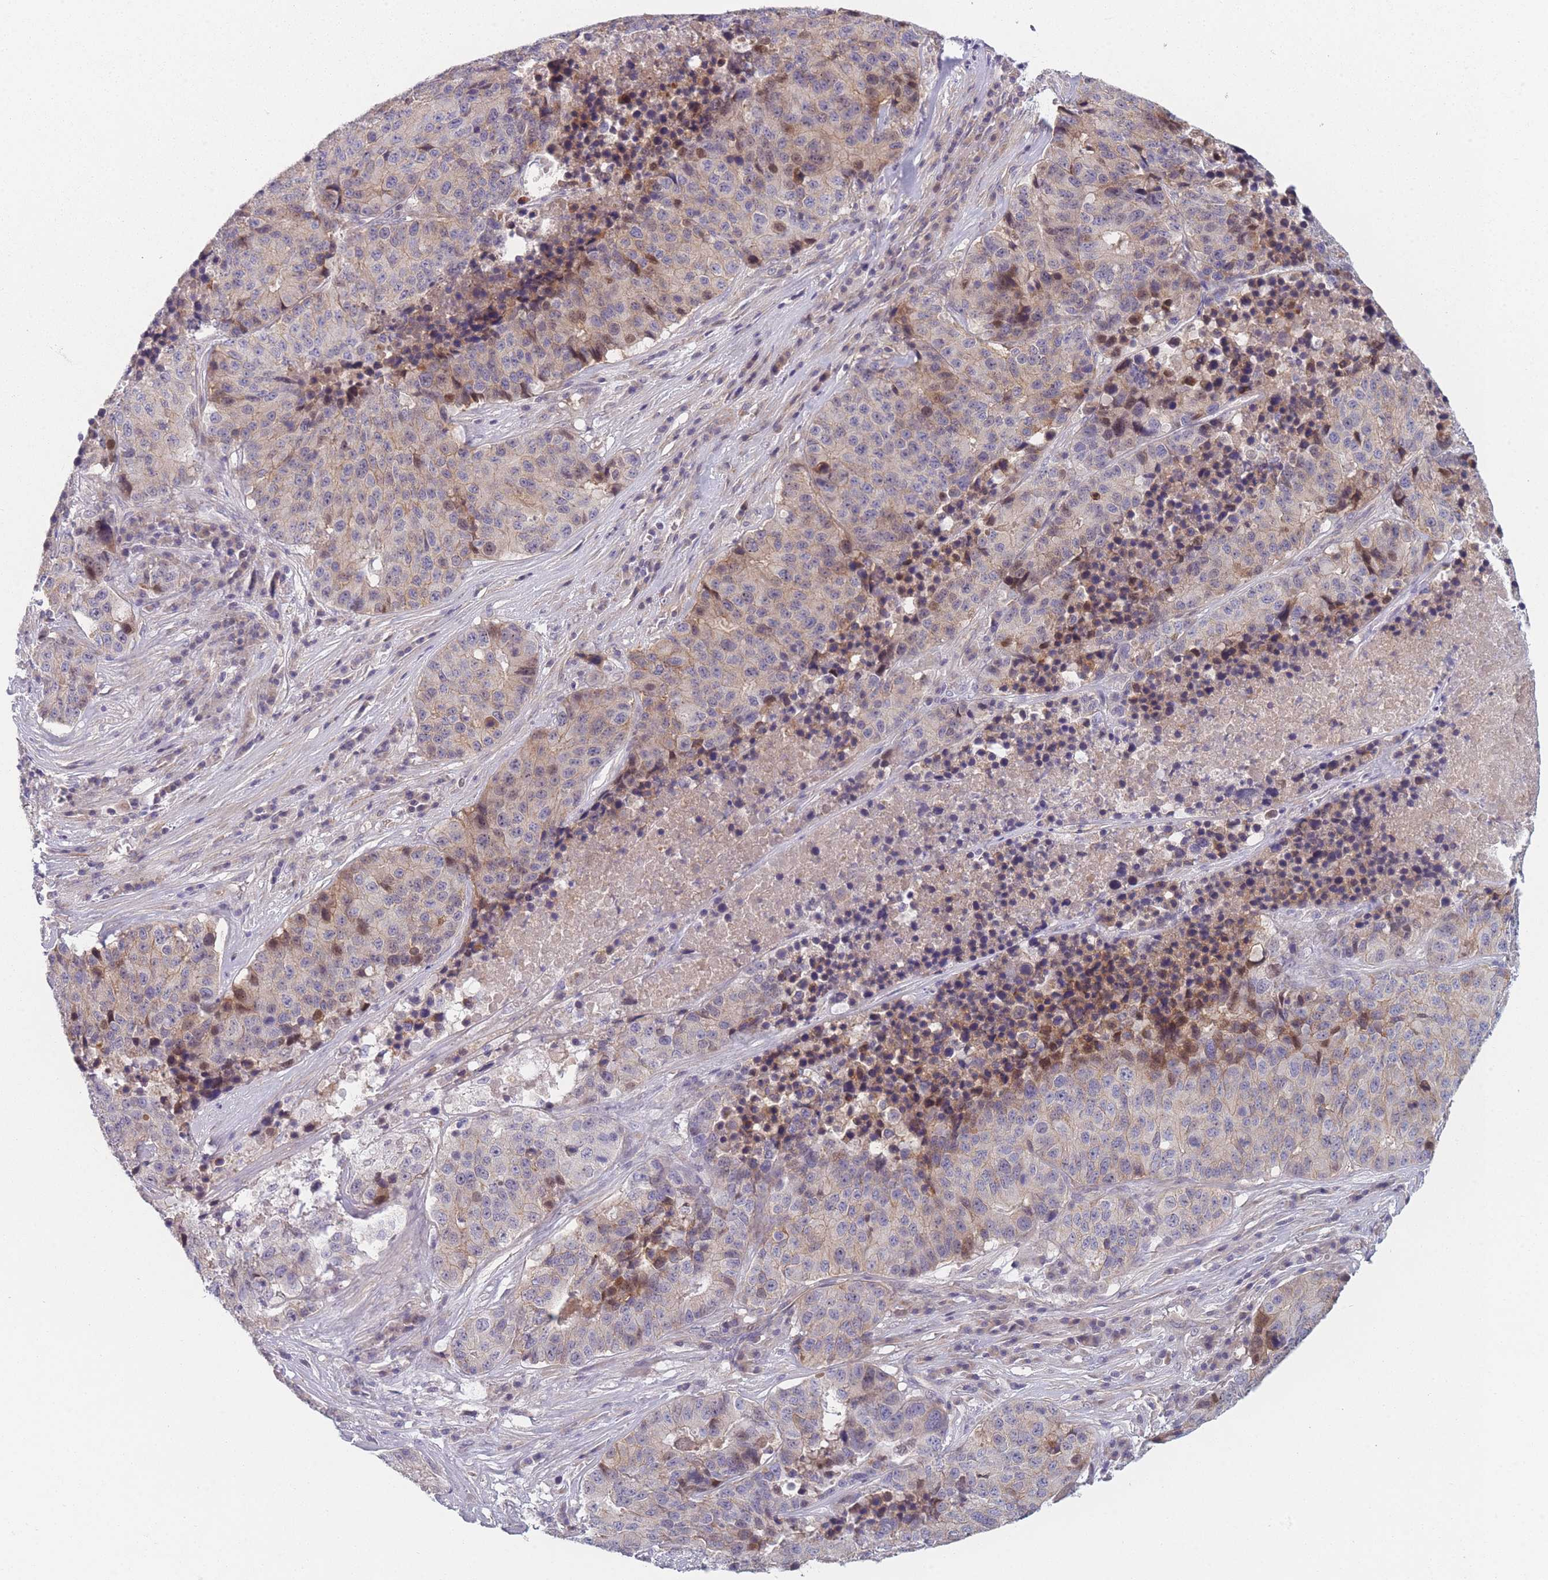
{"staining": {"intensity": "weak", "quantity": "<25%", "location": "cytoplasmic/membranous,nuclear"}, "tissue": "stomach cancer", "cell_type": "Tumor cells", "image_type": "cancer", "snomed": [{"axis": "morphology", "description": "Adenocarcinoma, NOS"}, {"axis": "topography", "description": "Stomach"}], "caption": "Tumor cells show no significant protein expression in adenocarcinoma (stomach).", "gene": "SLC7A6", "patient": {"sex": "male", "age": 71}}